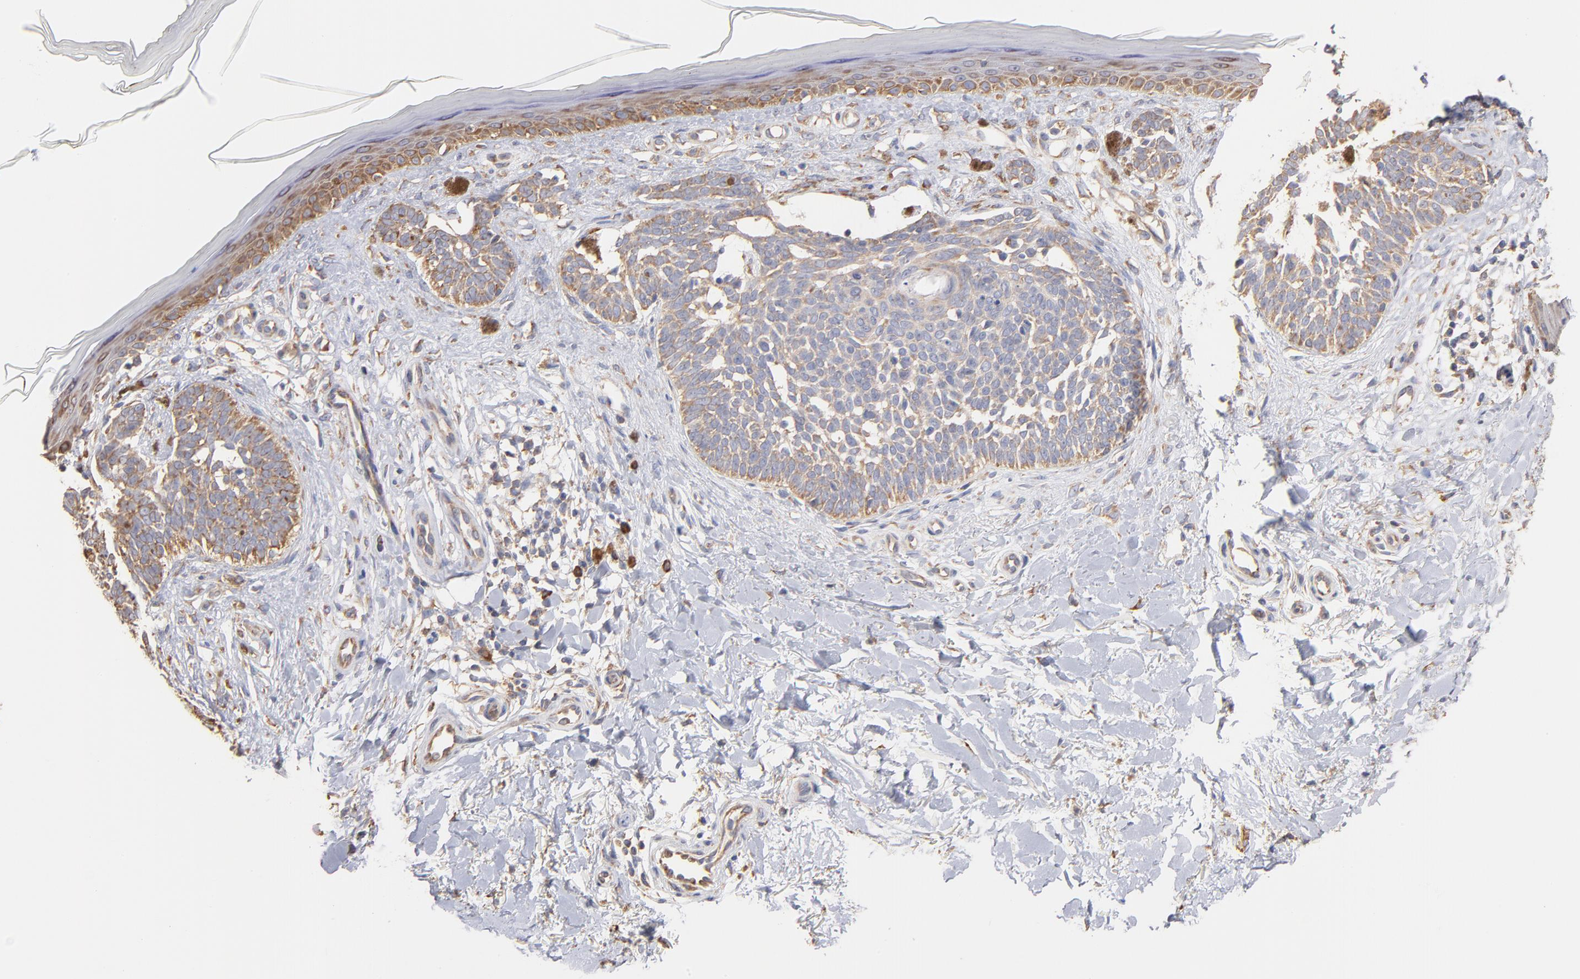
{"staining": {"intensity": "weak", "quantity": "<25%", "location": "cytoplasmic/membranous"}, "tissue": "skin cancer", "cell_type": "Tumor cells", "image_type": "cancer", "snomed": [{"axis": "morphology", "description": "Normal tissue, NOS"}, {"axis": "morphology", "description": "Basal cell carcinoma"}, {"axis": "topography", "description": "Skin"}], "caption": "A high-resolution histopathology image shows immunohistochemistry staining of skin cancer, which displays no significant positivity in tumor cells.", "gene": "RPL9", "patient": {"sex": "female", "age": 58}}